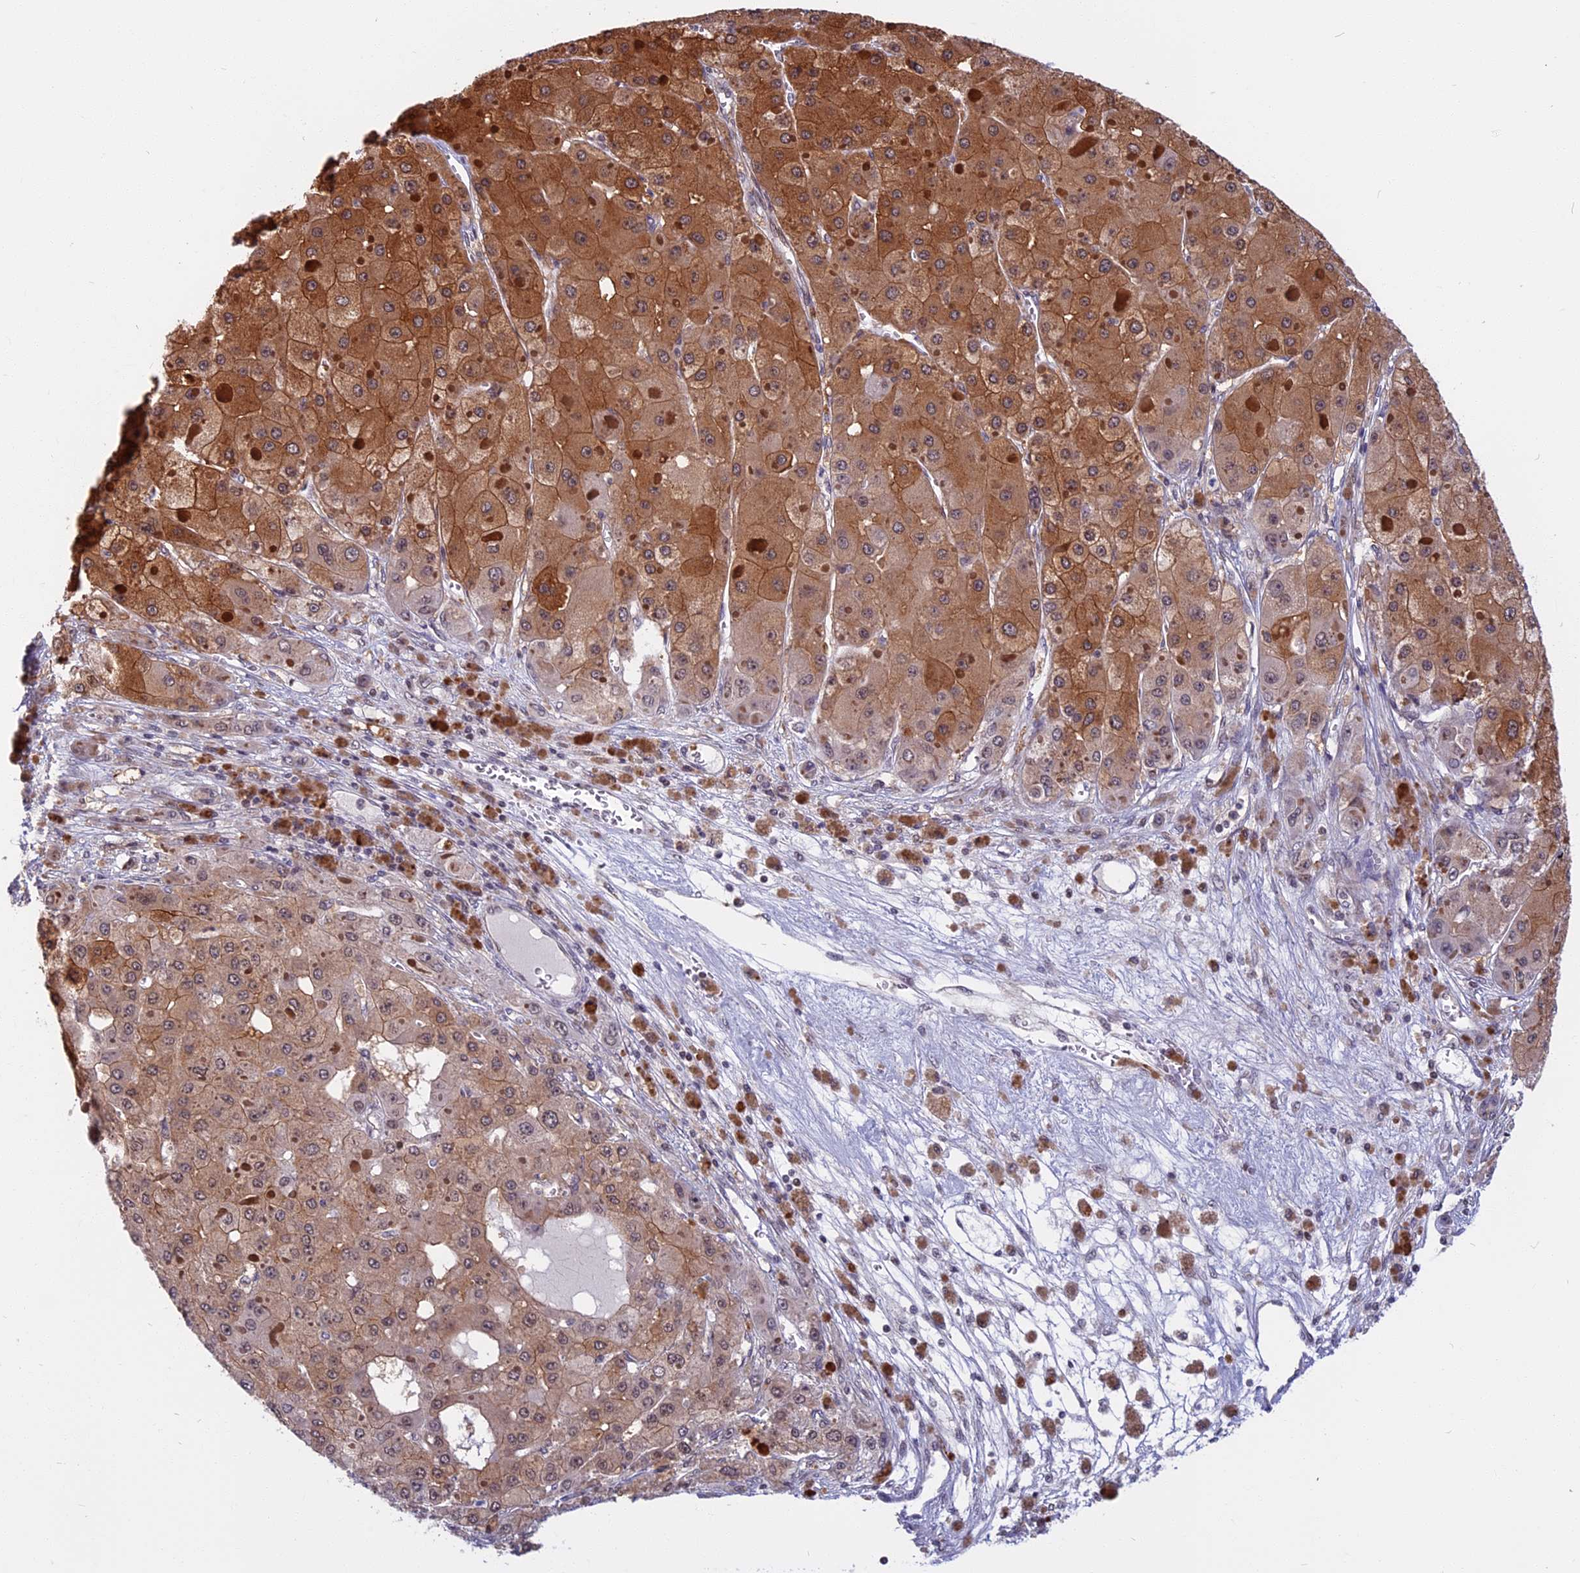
{"staining": {"intensity": "moderate", "quantity": ">75%", "location": "cytoplasmic/membranous"}, "tissue": "liver cancer", "cell_type": "Tumor cells", "image_type": "cancer", "snomed": [{"axis": "morphology", "description": "Carcinoma, Hepatocellular, NOS"}, {"axis": "topography", "description": "Liver"}], "caption": "Moderate cytoplasmic/membranous positivity for a protein is appreciated in about >75% of tumor cells of liver cancer using immunohistochemistry.", "gene": "CCDC113", "patient": {"sex": "female", "age": 73}}